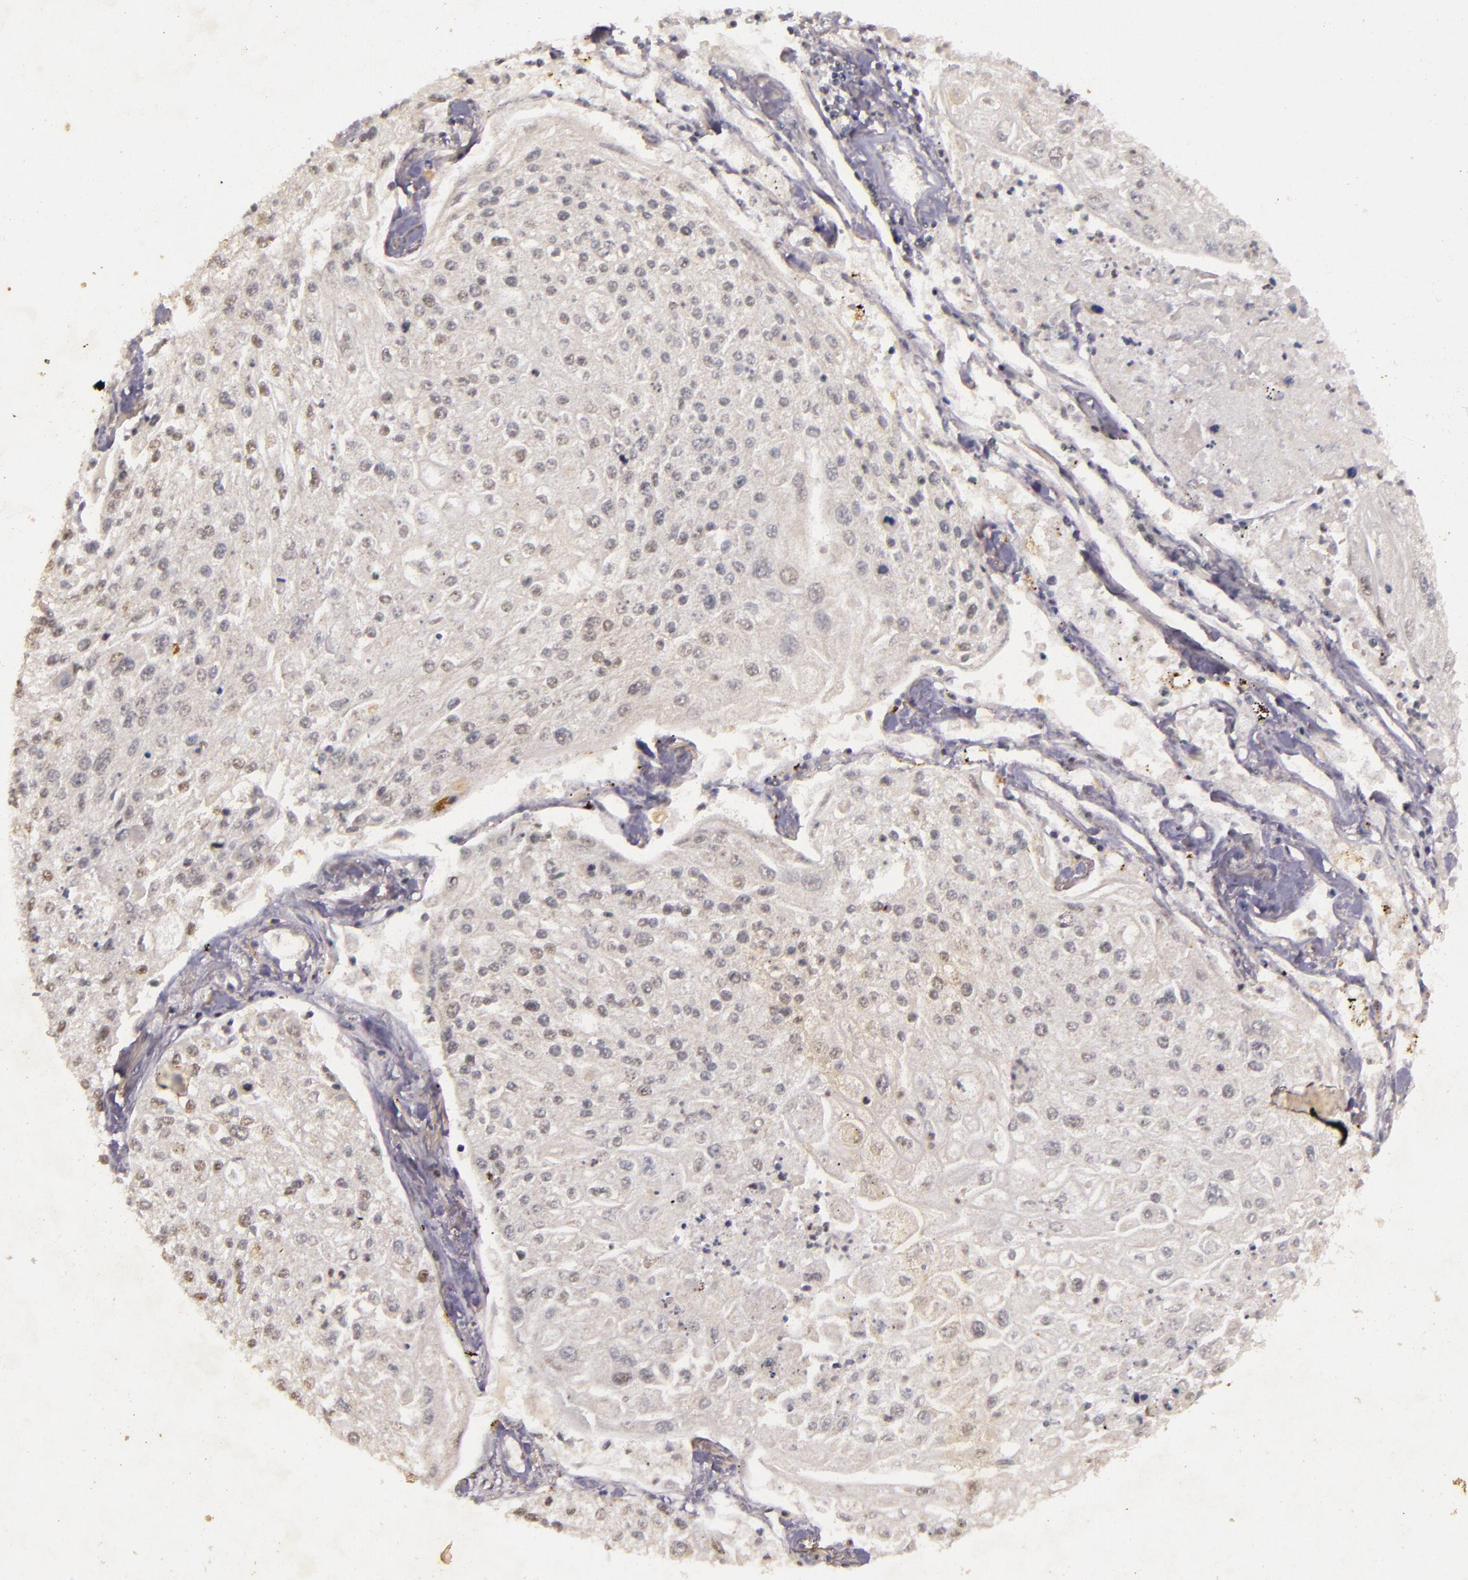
{"staining": {"intensity": "weak", "quantity": "<25%", "location": "nuclear"}, "tissue": "lung cancer", "cell_type": "Tumor cells", "image_type": "cancer", "snomed": [{"axis": "morphology", "description": "Squamous cell carcinoma, NOS"}, {"axis": "topography", "description": "Lung"}], "caption": "This is an immunohistochemistry (IHC) photomicrograph of lung cancer. There is no expression in tumor cells.", "gene": "CBX3", "patient": {"sex": "male", "age": 75}}